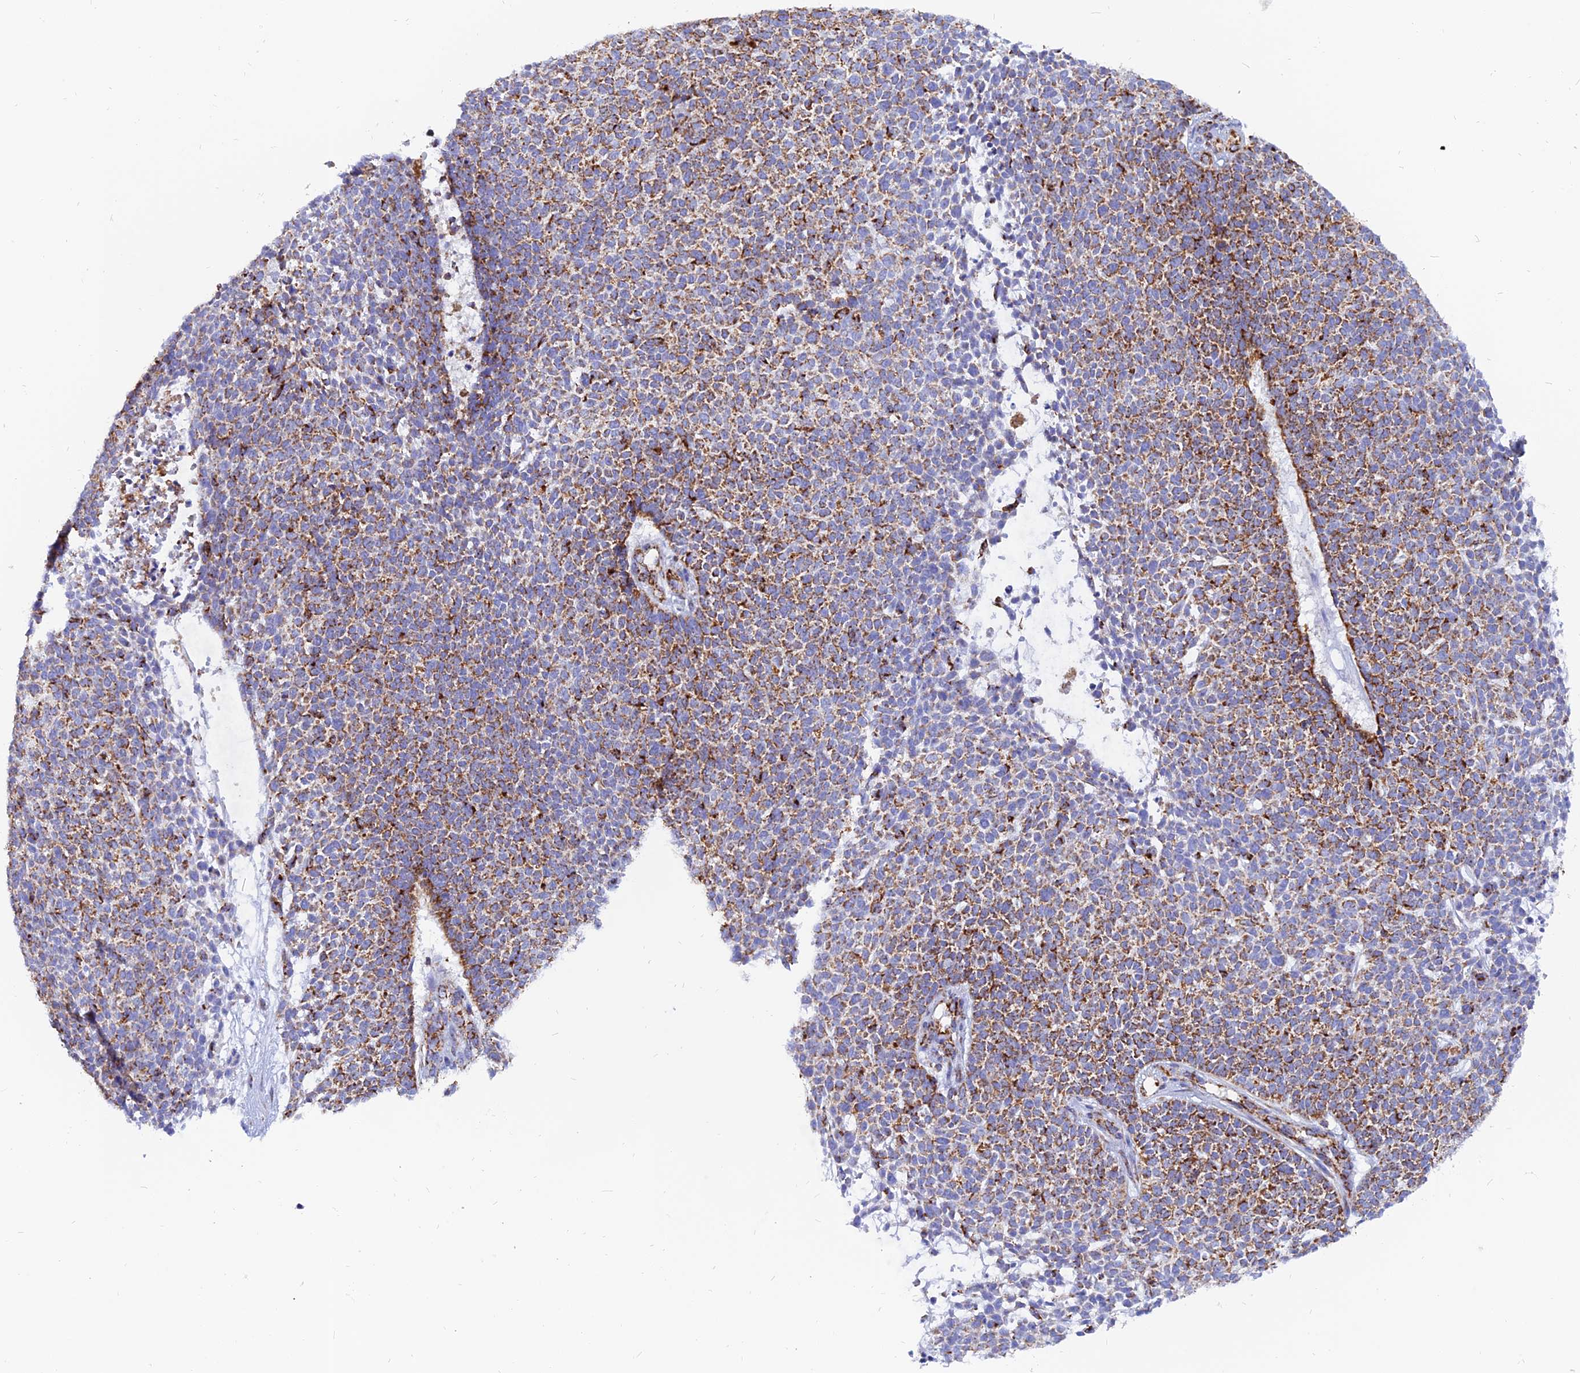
{"staining": {"intensity": "moderate", "quantity": "25%-75%", "location": "cytoplasmic/membranous"}, "tissue": "skin cancer", "cell_type": "Tumor cells", "image_type": "cancer", "snomed": [{"axis": "morphology", "description": "Basal cell carcinoma"}, {"axis": "topography", "description": "Skin"}], "caption": "This micrograph displays basal cell carcinoma (skin) stained with immunohistochemistry to label a protein in brown. The cytoplasmic/membranous of tumor cells show moderate positivity for the protein. Nuclei are counter-stained blue.", "gene": "NDUFB6", "patient": {"sex": "female", "age": 84}}